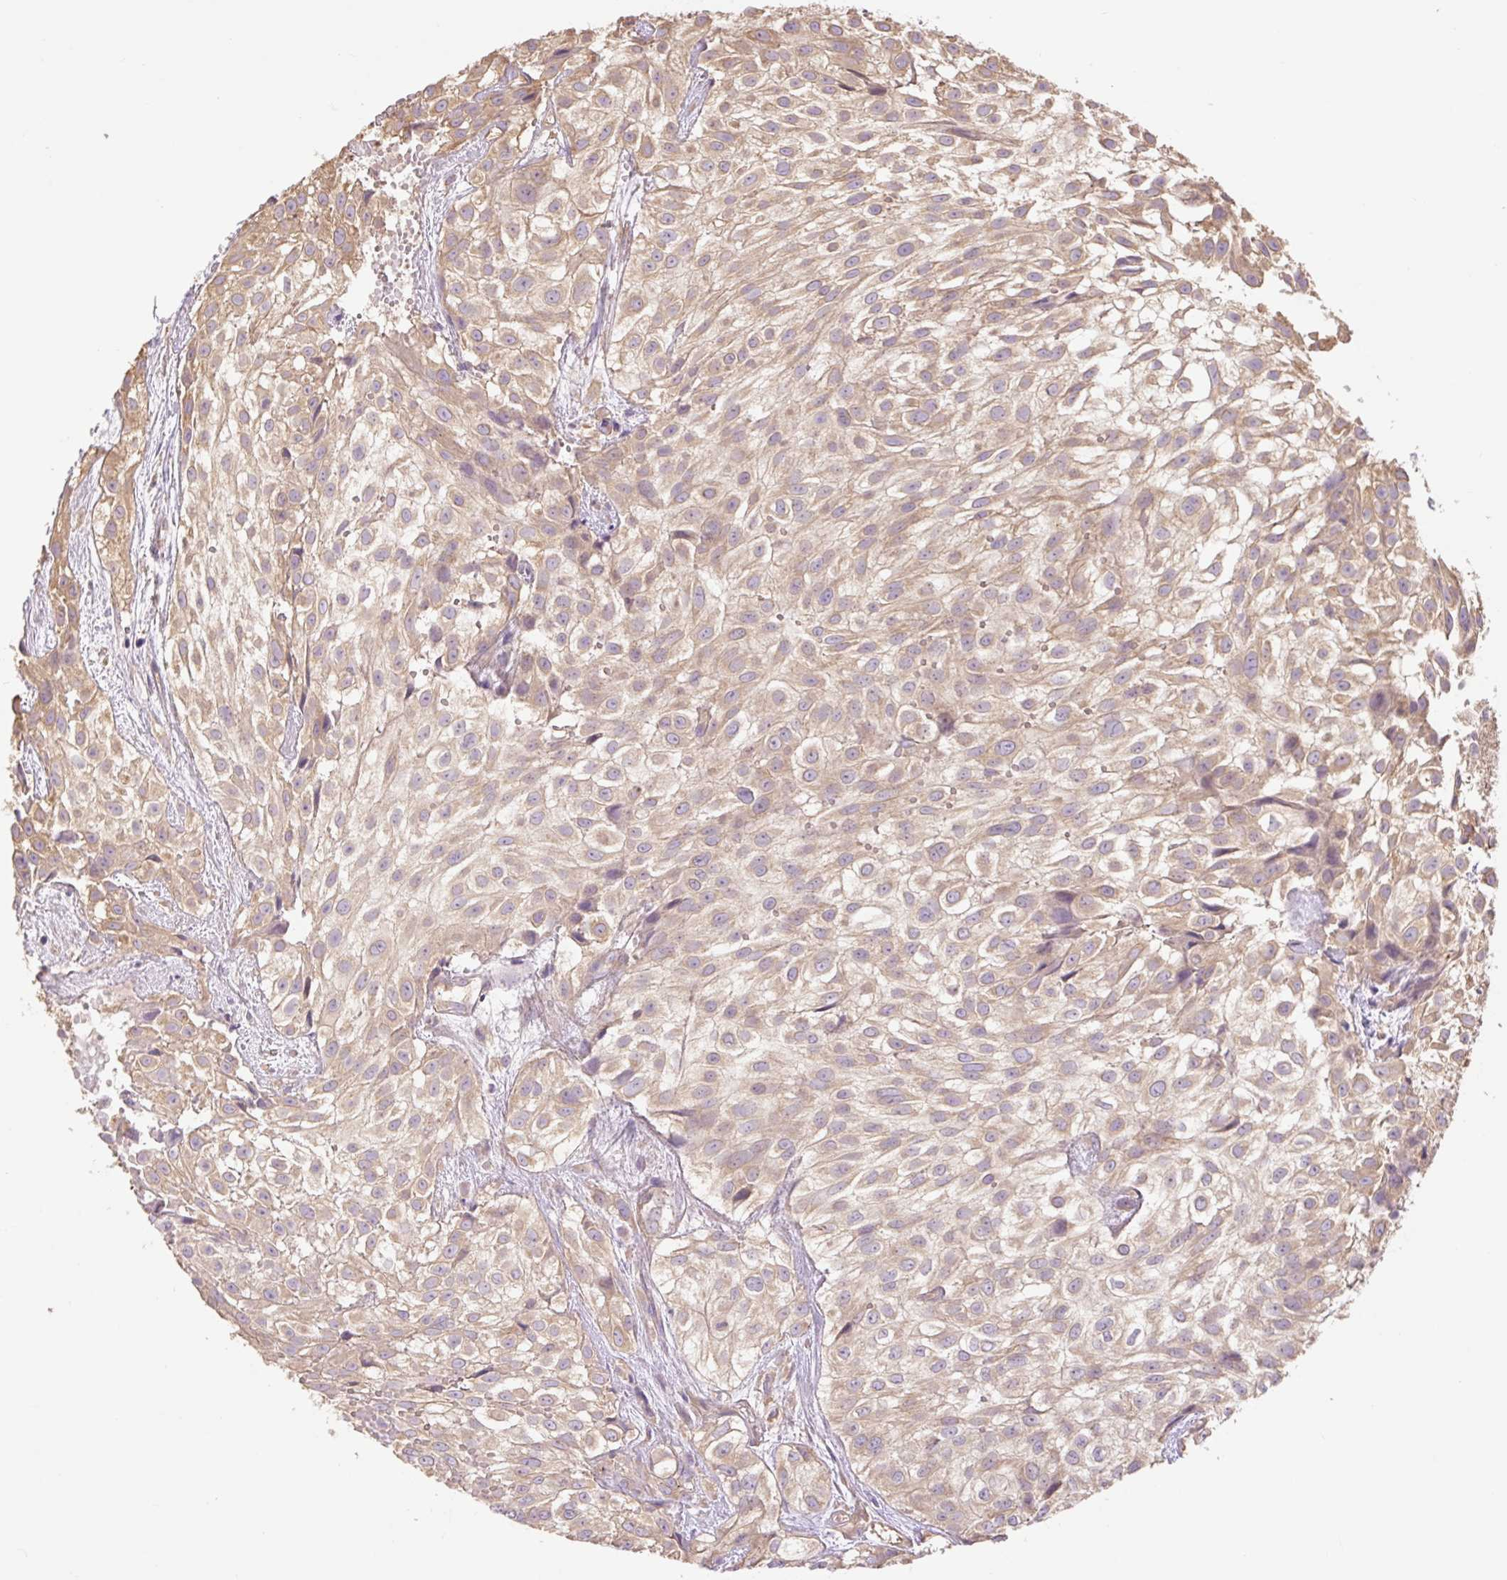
{"staining": {"intensity": "weak", "quantity": ">75%", "location": "cytoplasmic/membranous"}, "tissue": "urothelial cancer", "cell_type": "Tumor cells", "image_type": "cancer", "snomed": [{"axis": "morphology", "description": "Urothelial carcinoma, High grade"}, {"axis": "topography", "description": "Urinary bladder"}], "caption": "Urothelial cancer stained for a protein (brown) displays weak cytoplasmic/membranous positive staining in approximately >75% of tumor cells.", "gene": "DESI1", "patient": {"sex": "male", "age": 56}}